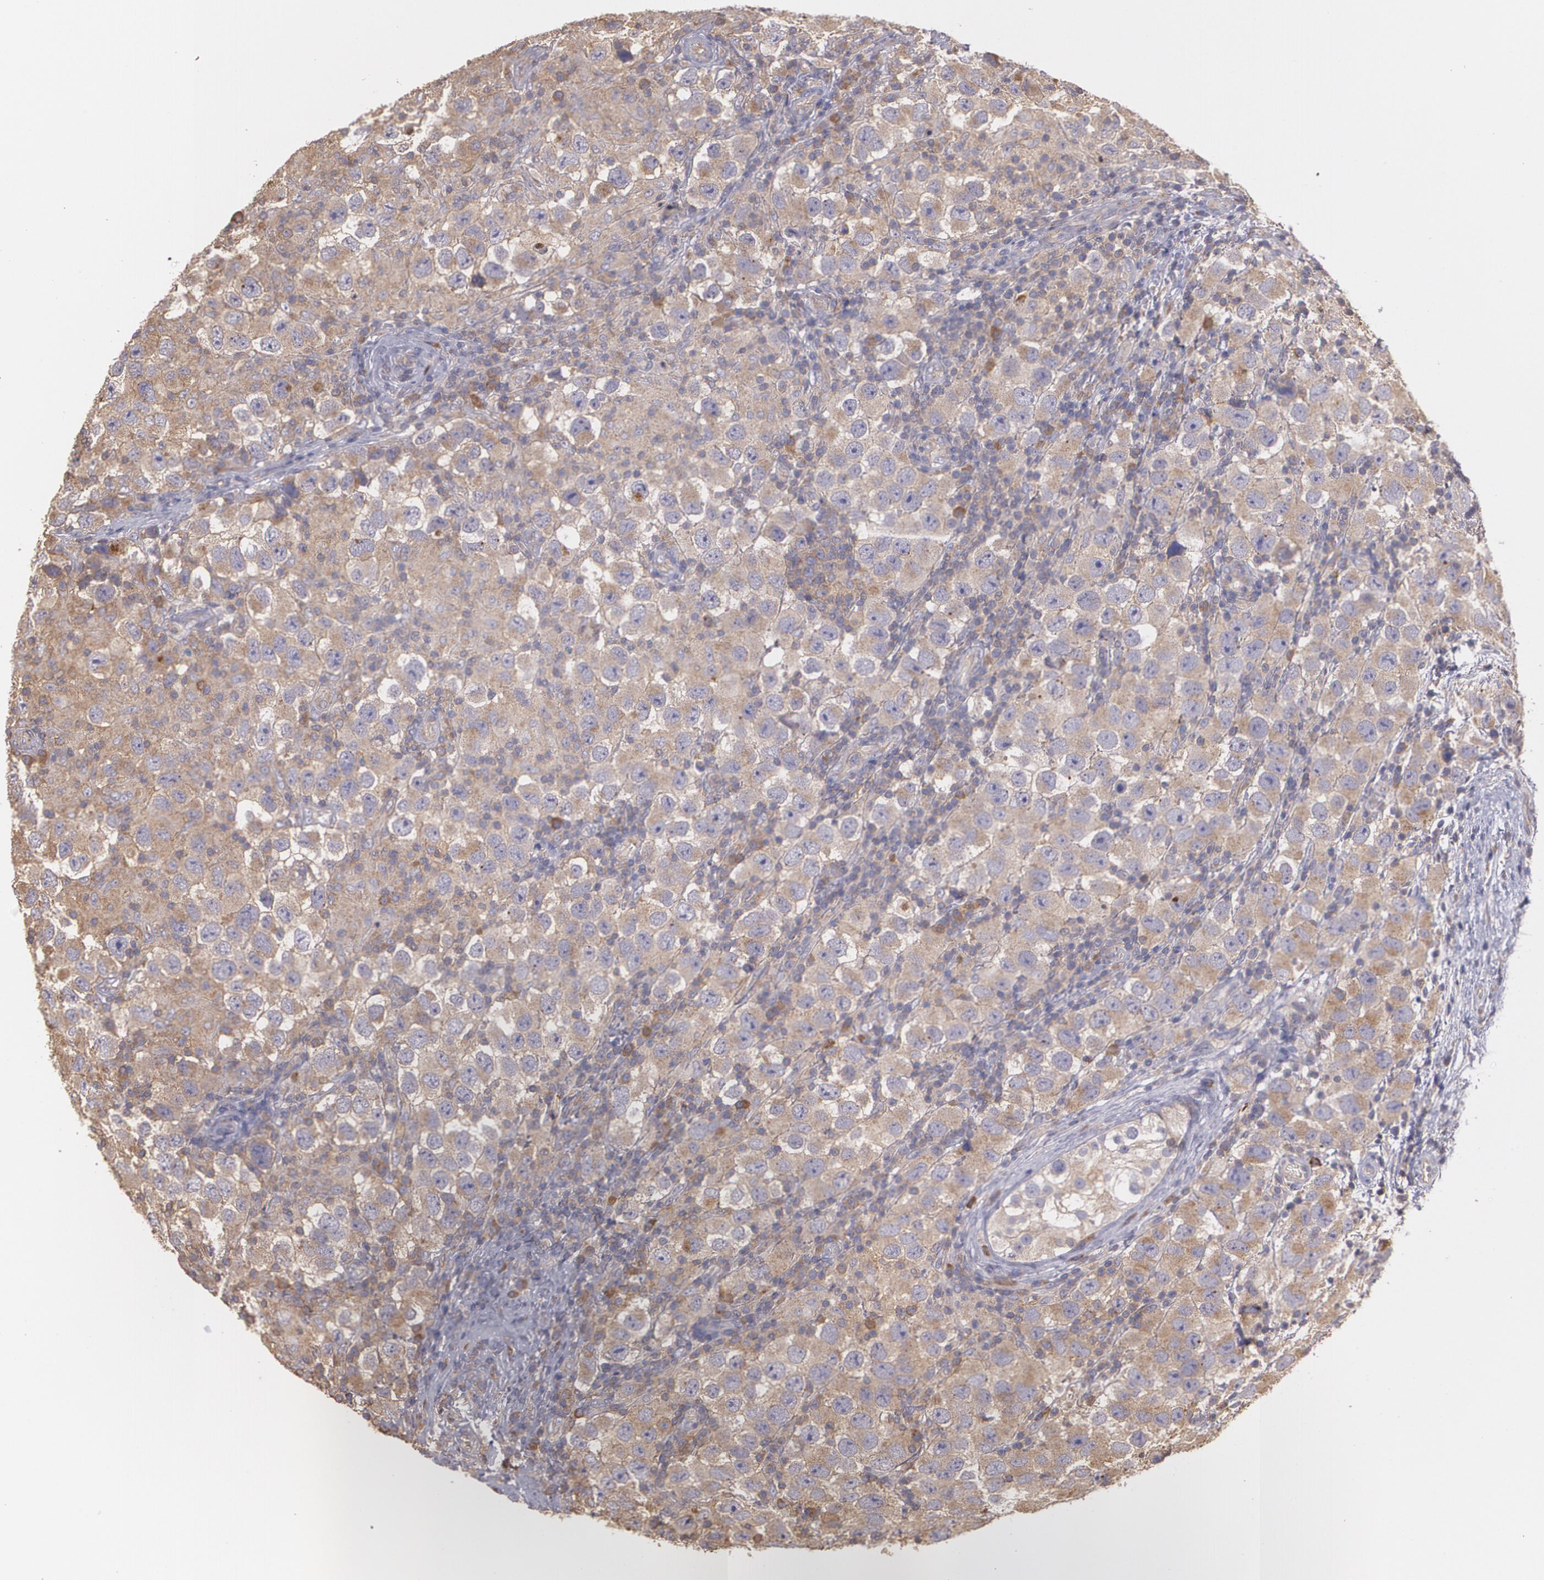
{"staining": {"intensity": "moderate", "quantity": ">75%", "location": "cytoplasmic/membranous"}, "tissue": "testis cancer", "cell_type": "Tumor cells", "image_type": "cancer", "snomed": [{"axis": "morphology", "description": "Carcinoma, Embryonal, NOS"}, {"axis": "topography", "description": "Testis"}], "caption": "Brown immunohistochemical staining in human embryonal carcinoma (testis) demonstrates moderate cytoplasmic/membranous staining in about >75% of tumor cells.", "gene": "ECE1", "patient": {"sex": "male", "age": 21}}